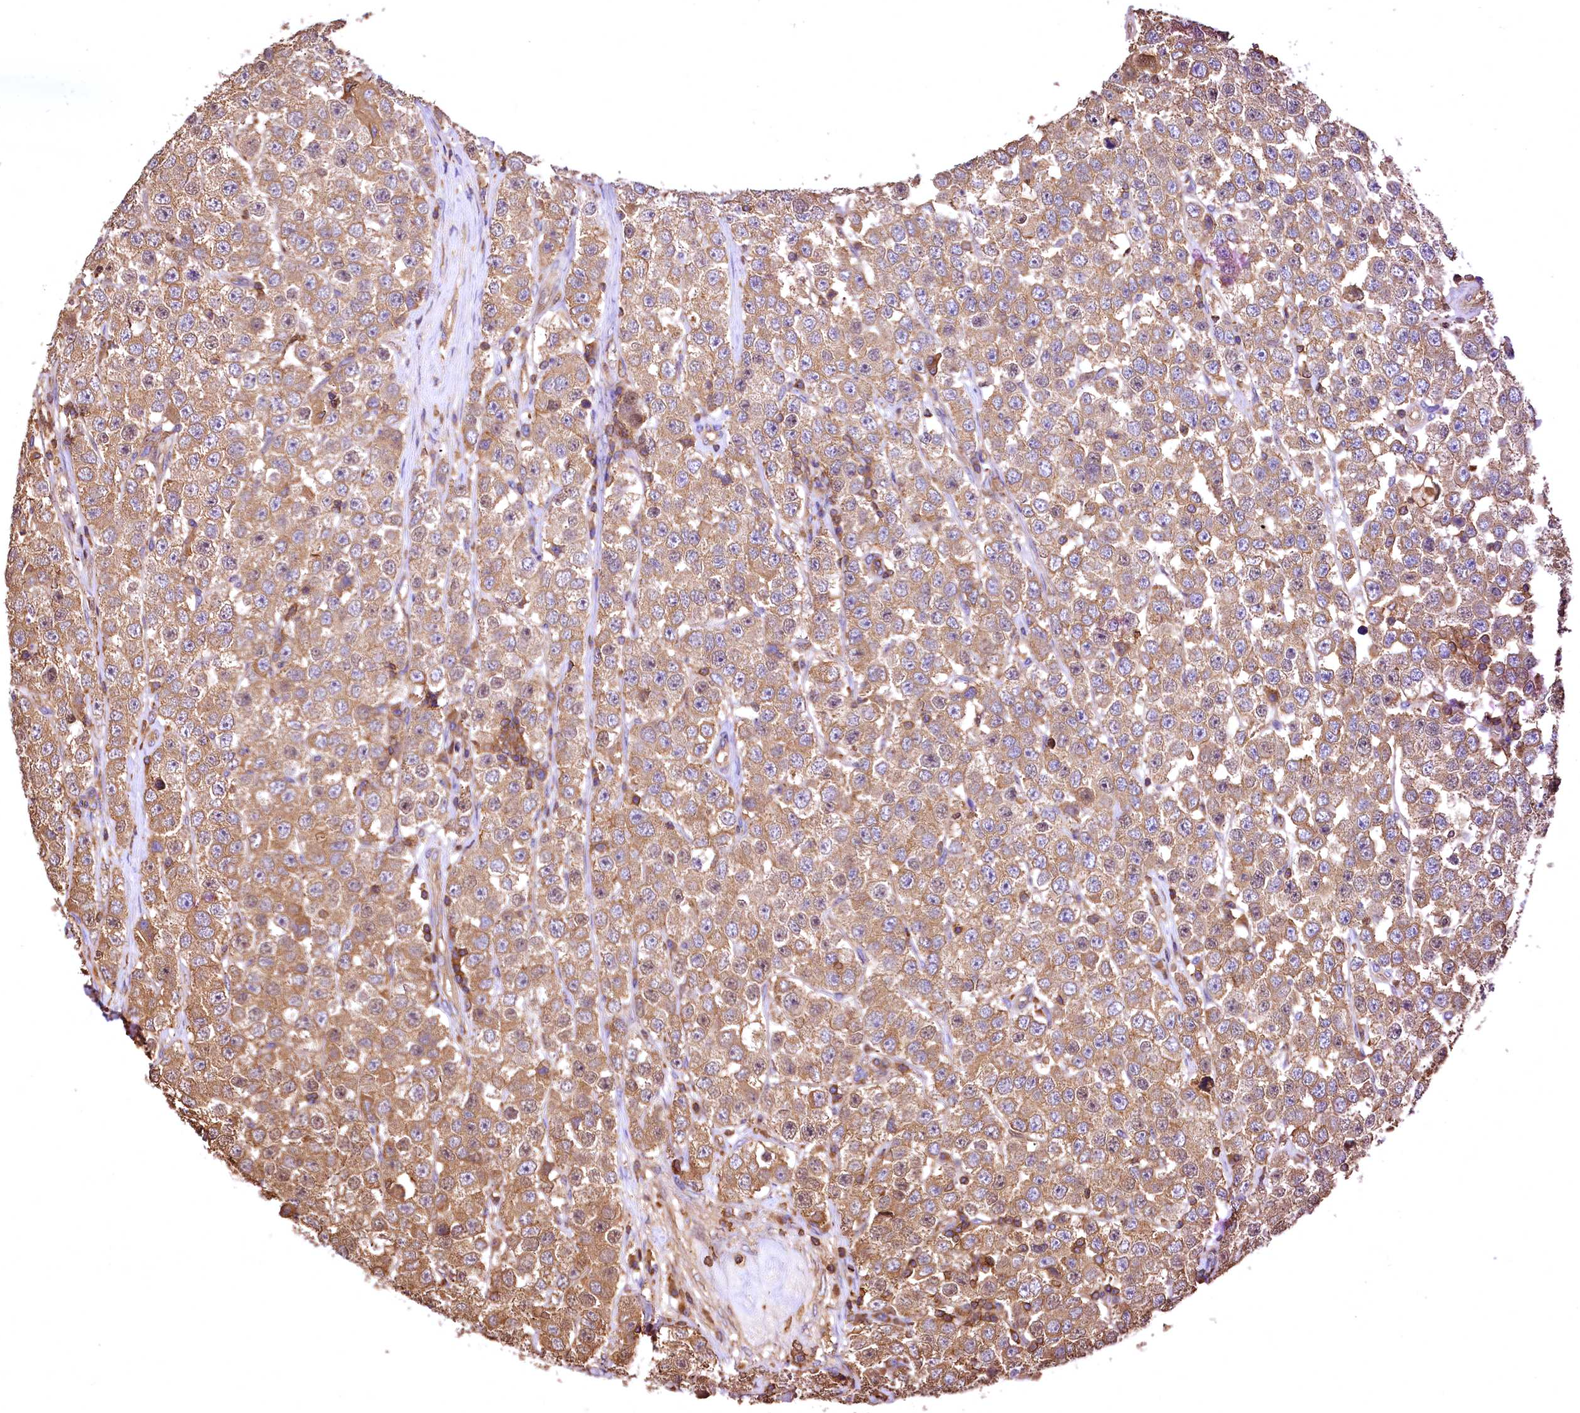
{"staining": {"intensity": "moderate", "quantity": ">75%", "location": "cytoplasmic/membranous"}, "tissue": "testis cancer", "cell_type": "Tumor cells", "image_type": "cancer", "snomed": [{"axis": "morphology", "description": "Seminoma, NOS"}, {"axis": "topography", "description": "Testis"}], "caption": "This is an image of immunohistochemistry (IHC) staining of testis cancer (seminoma), which shows moderate expression in the cytoplasmic/membranous of tumor cells.", "gene": "RARS2", "patient": {"sex": "male", "age": 28}}